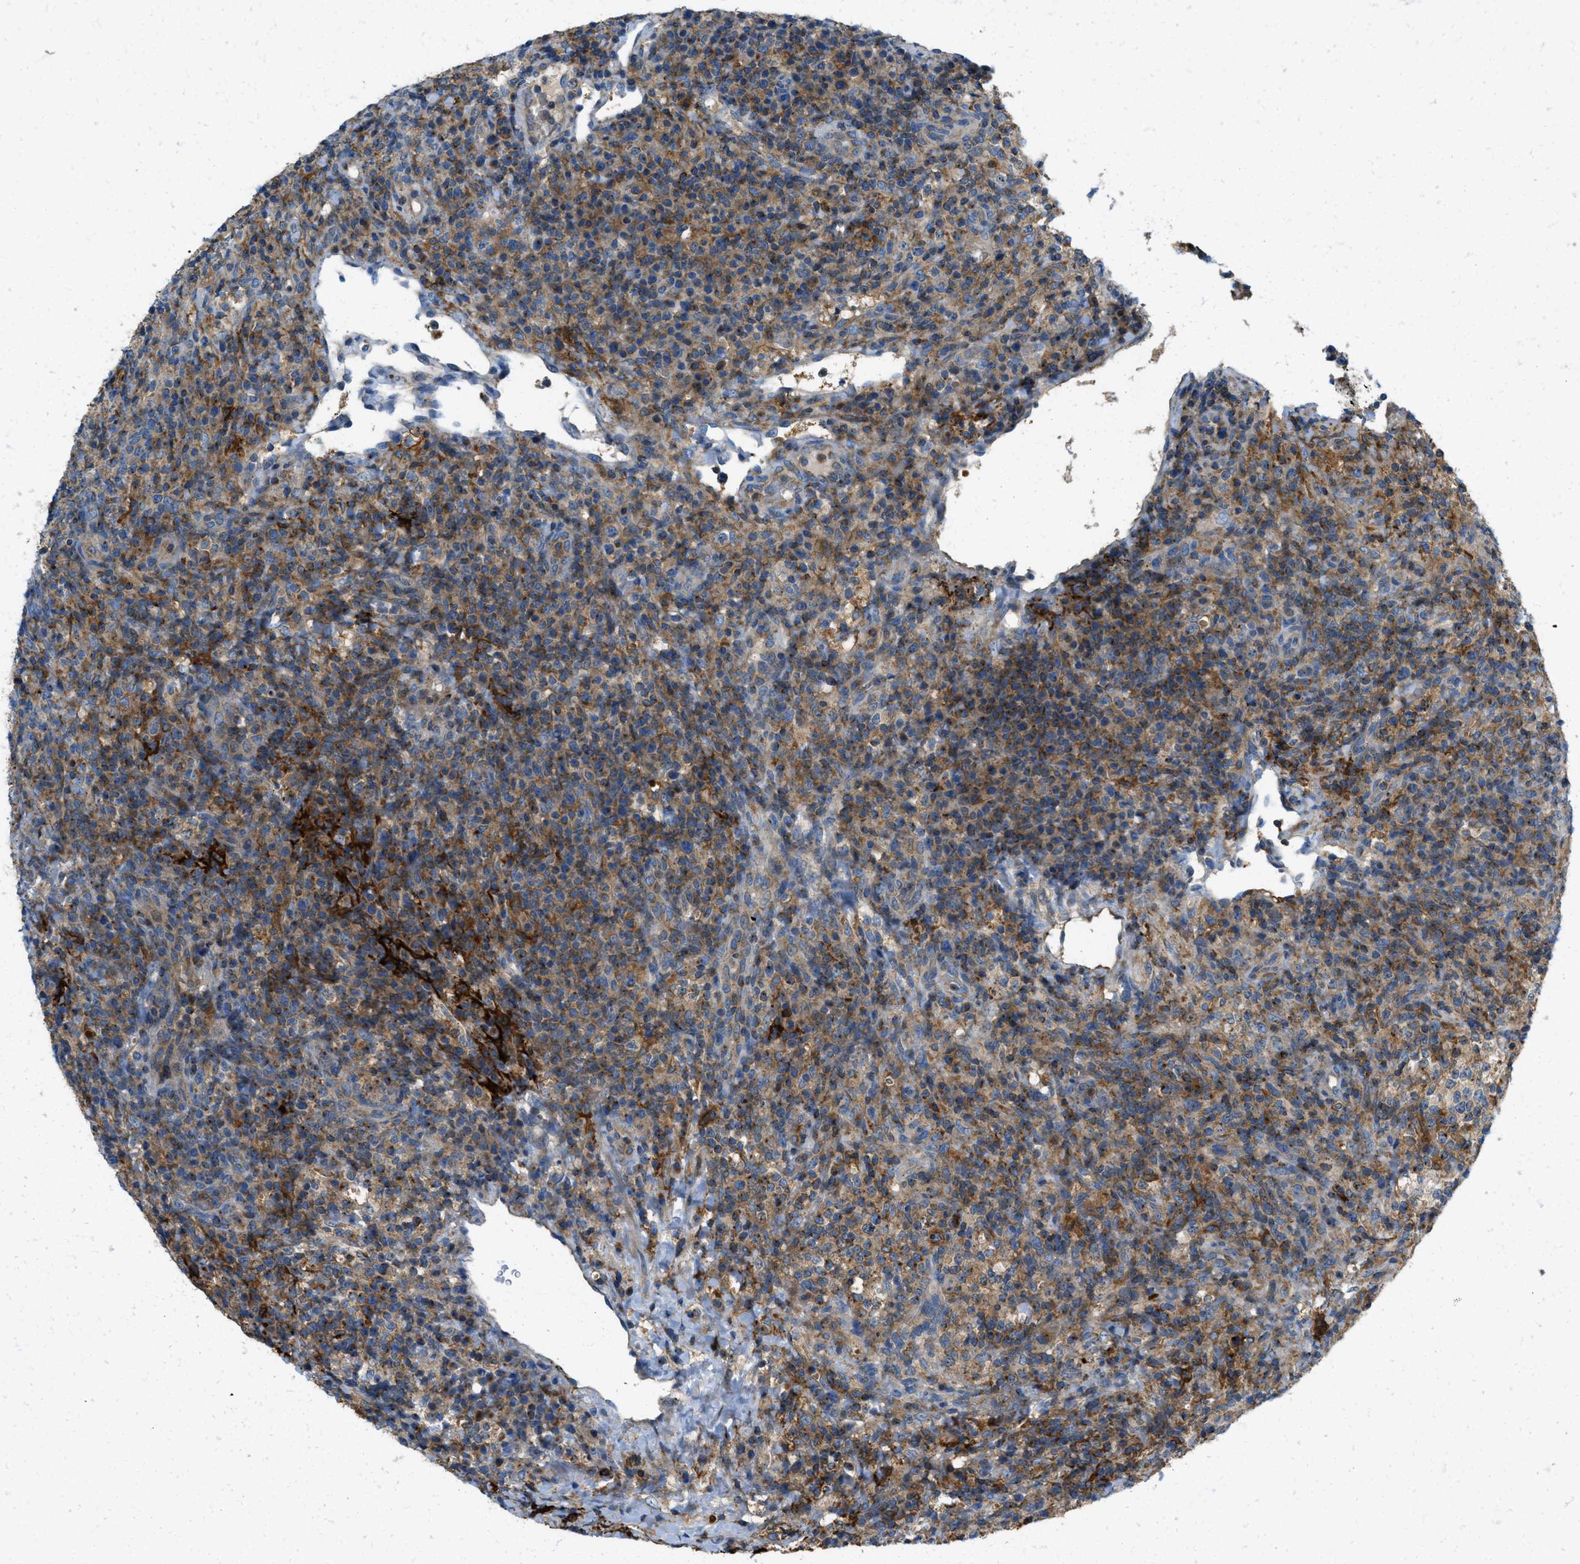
{"staining": {"intensity": "moderate", "quantity": ">75%", "location": "cytoplasmic/membranous"}, "tissue": "lymphoma", "cell_type": "Tumor cells", "image_type": "cancer", "snomed": [{"axis": "morphology", "description": "Malignant lymphoma, non-Hodgkin's type, High grade"}, {"axis": "topography", "description": "Lymph node"}], "caption": "Brown immunohistochemical staining in malignant lymphoma, non-Hodgkin's type (high-grade) displays moderate cytoplasmic/membranous staining in about >75% of tumor cells. The staining was performed using DAB, with brown indicating positive protein expression. Nuclei are stained blue with hematoxylin.", "gene": "RFFL", "patient": {"sex": "female", "age": 76}}